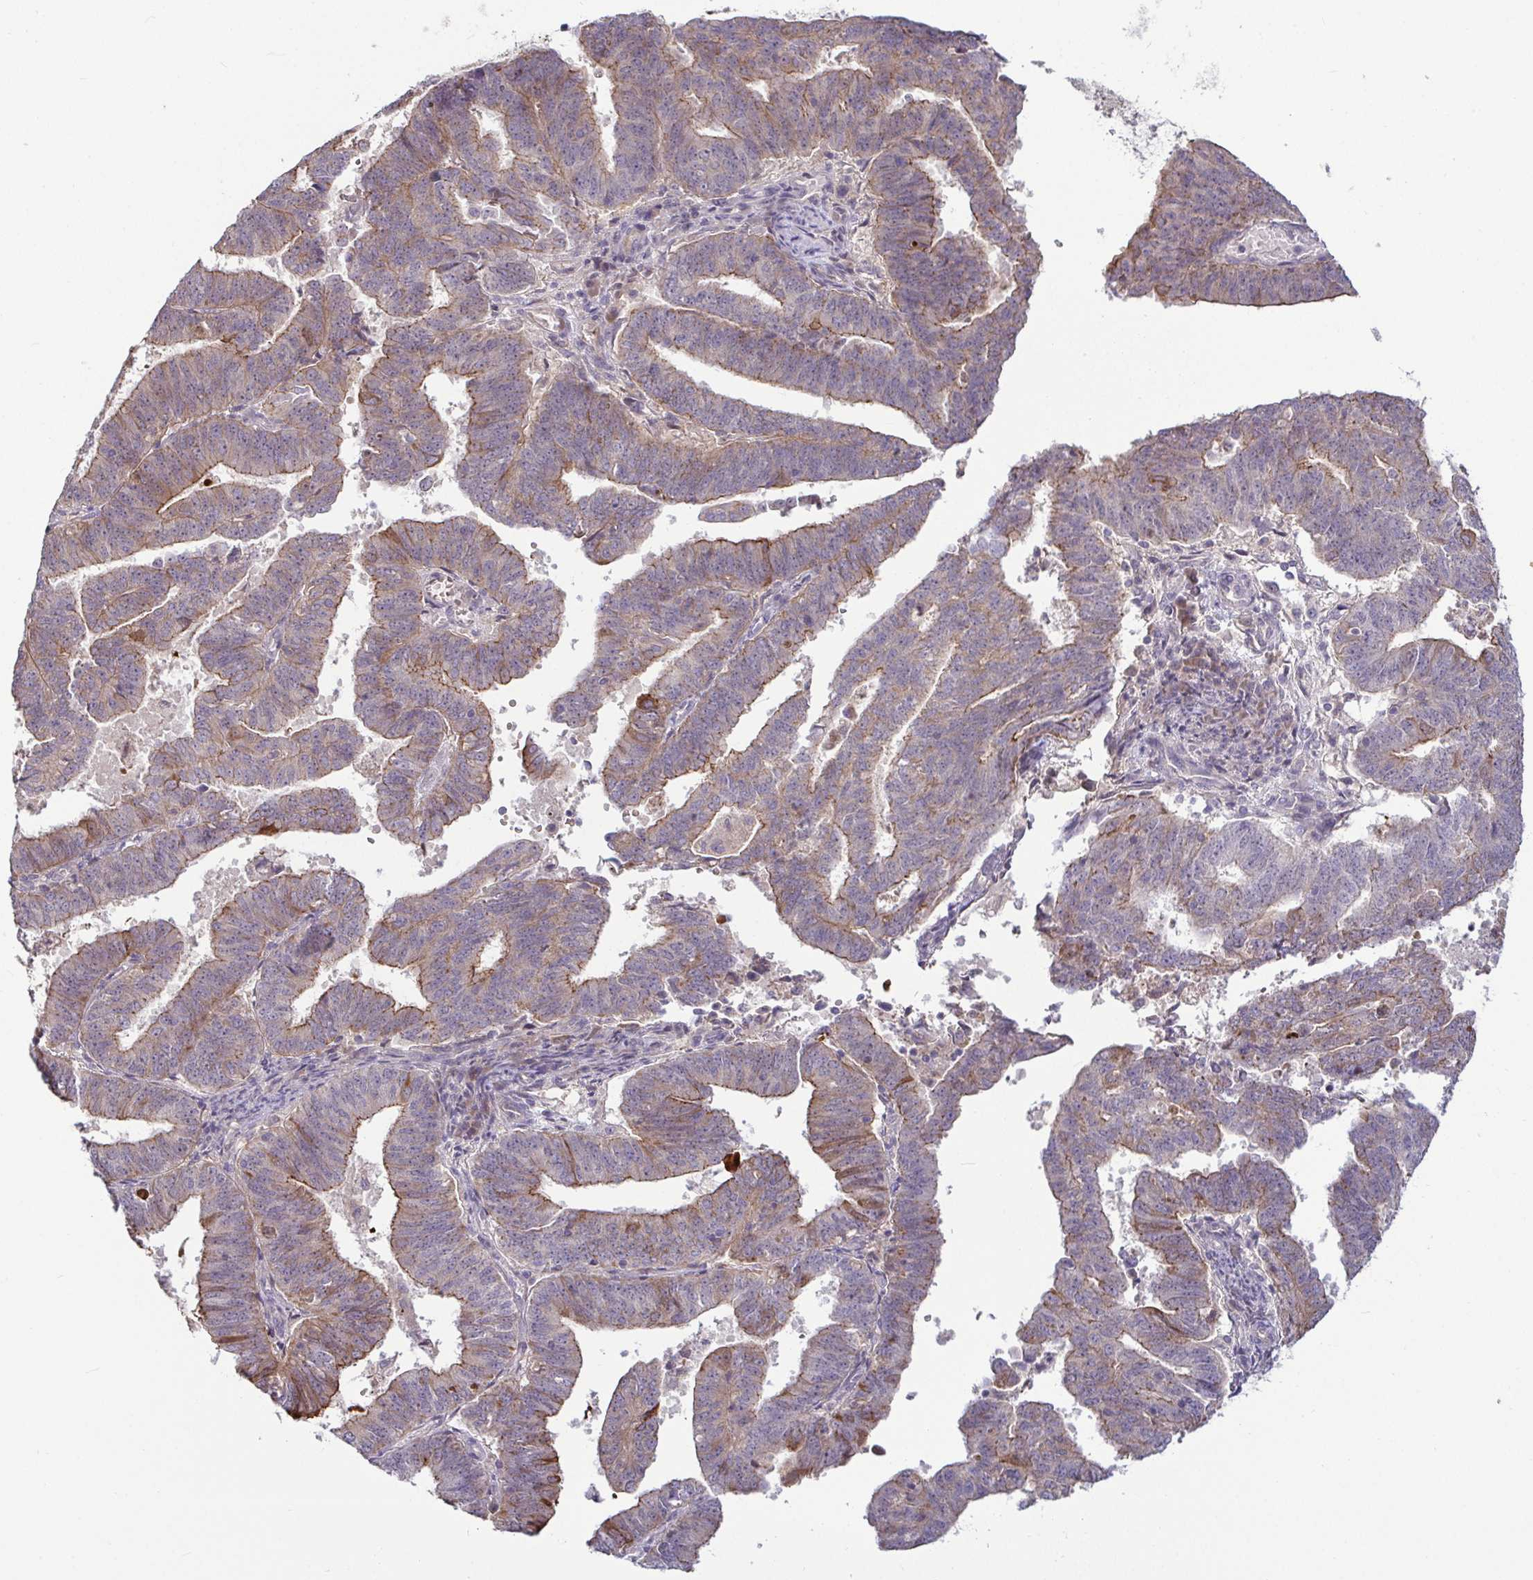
{"staining": {"intensity": "moderate", "quantity": "25%-75%", "location": "cytoplasmic/membranous"}, "tissue": "endometrial cancer", "cell_type": "Tumor cells", "image_type": "cancer", "snomed": [{"axis": "morphology", "description": "Adenocarcinoma, NOS"}, {"axis": "topography", "description": "Endometrium"}], "caption": "IHC staining of endometrial cancer (adenocarcinoma), which exhibits medium levels of moderate cytoplasmic/membranous positivity in approximately 25%-75% of tumor cells indicating moderate cytoplasmic/membranous protein expression. The staining was performed using DAB (3,3'-diaminobenzidine) (brown) for protein detection and nuclei were counterstained in hematoxylin (blue).", "gene": "GSTM1", "patient": {"sex": "female", "age": 82}}